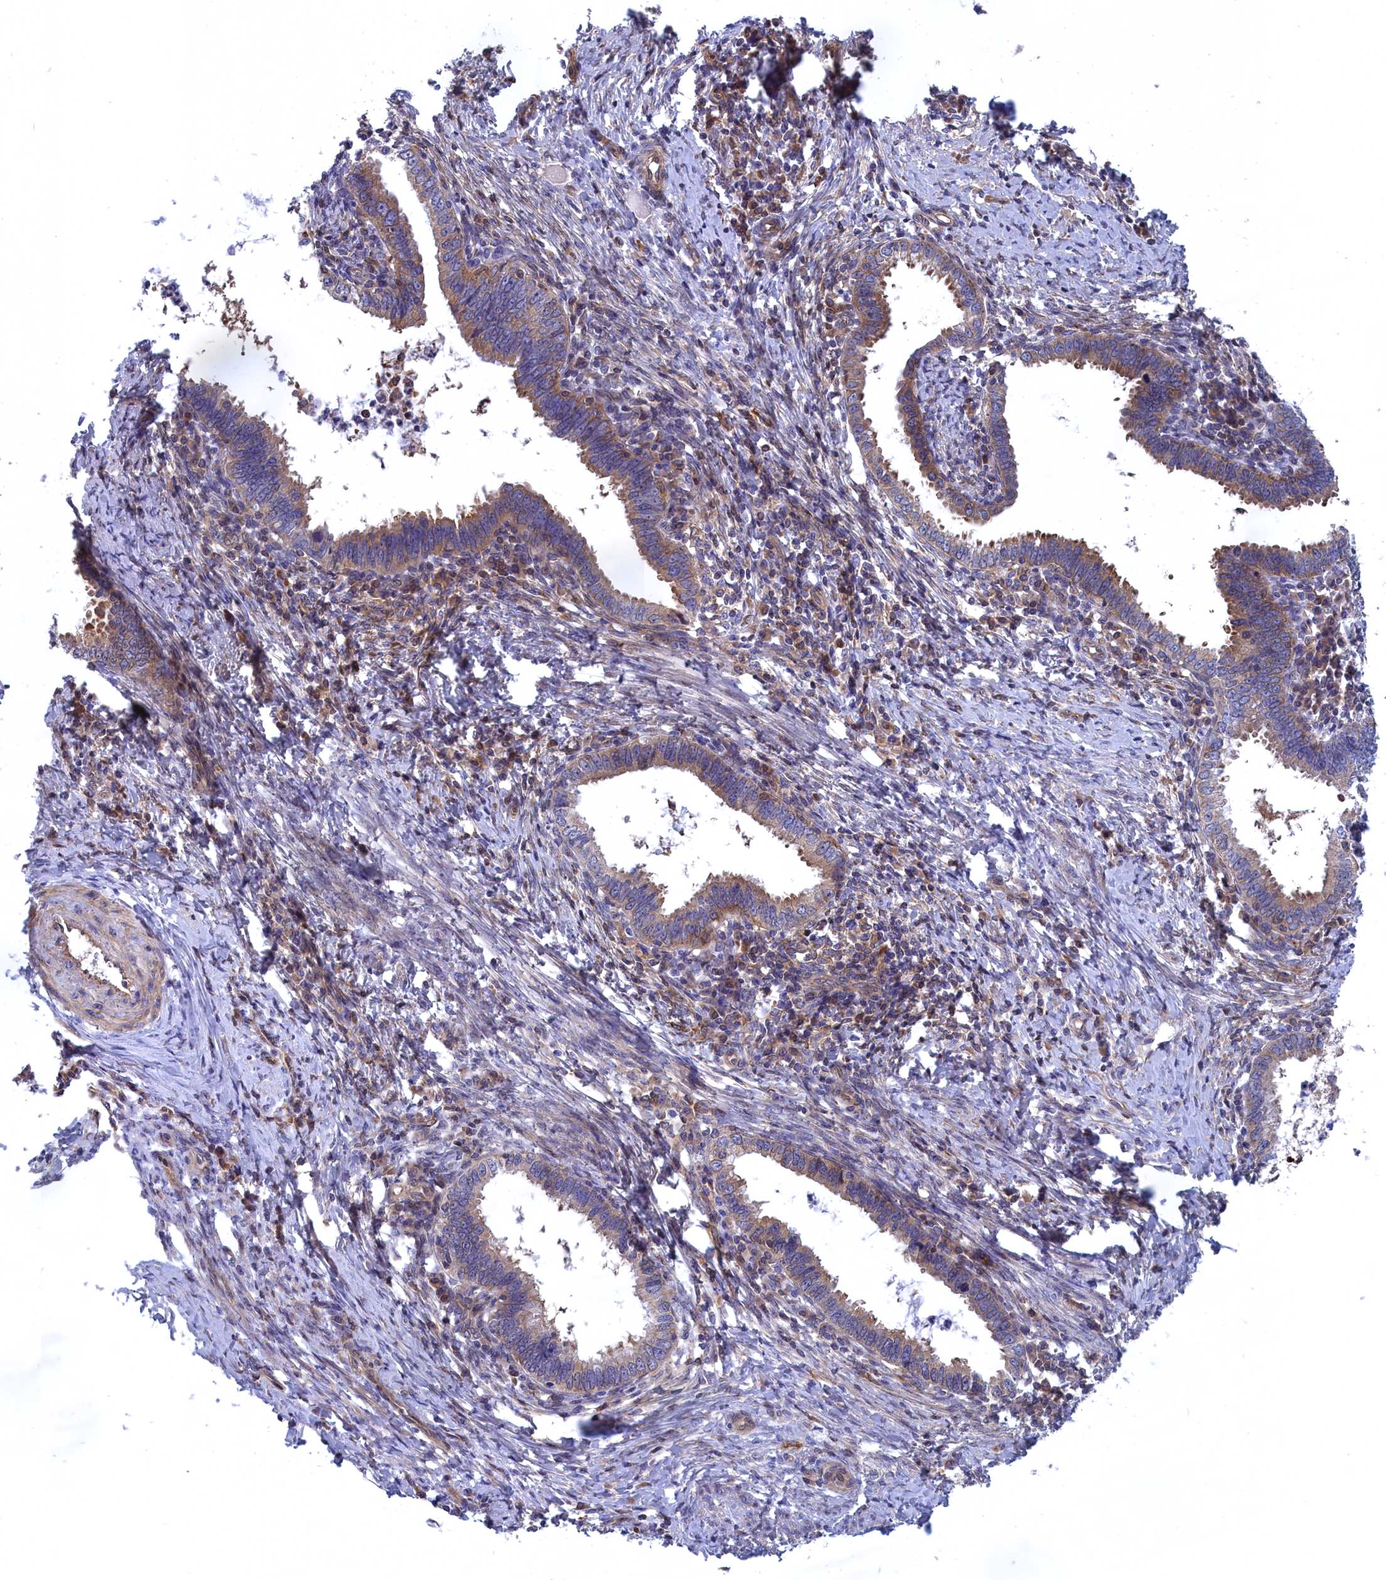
{"staining": {"intensity": "weak", "quantity": ">75%", "location": "cytoplasmic/membranous"}, "tissue": "cervical cancer", "cell_type": "Tumor cells", "image_type": "cancer", "snomed": [{"axis": "morphology", "description": "Adenocarcinoma, NOS"}, {"axis": "topography", "description": "Cervix"}], "caption": "This is a photomicrograph of immunohistochemistry (IHC) staining of cervical cancer, which shows weak expression in the cytoplasmic/membranous of tumor cells.", "gene": "NAA10", "patient": {"sex": "female", "age": 36}}